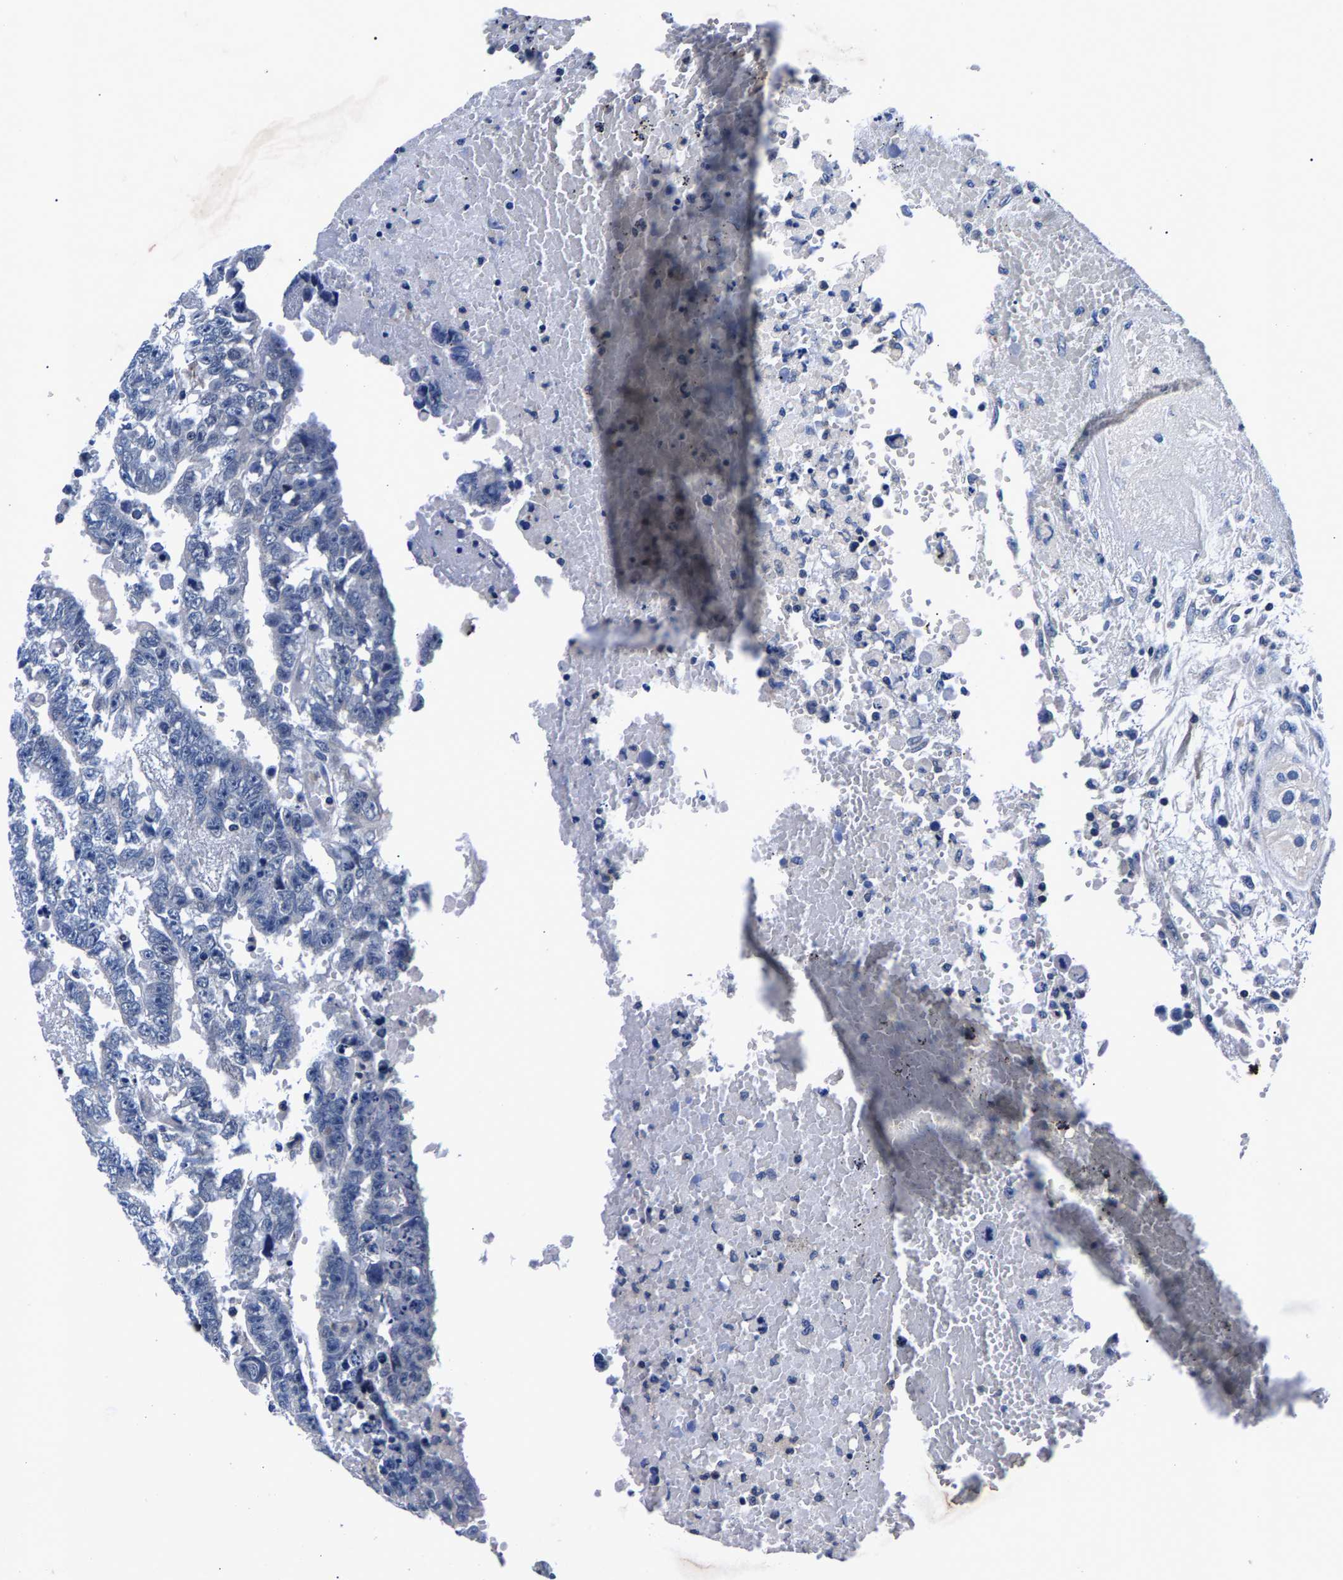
{"staining": {"intensity": "negative", "quantity": "none", "location": "none"}, "tissue": "testis cancer", "cell_type": "Tumor cells", "image_type": "cancer", "snomed": [{"axis": "morphology", "description": "Carcinoma, Embryonal, NOS"}, {"axis": "topography", "description": "Testis"}], "caption": "Testis embryonal carcinoma was stained to show a protein in brown. There is no significant positivity in tumor cells.", "gene": "PHF24", "patient": {"sex": "male", "age": 25}}